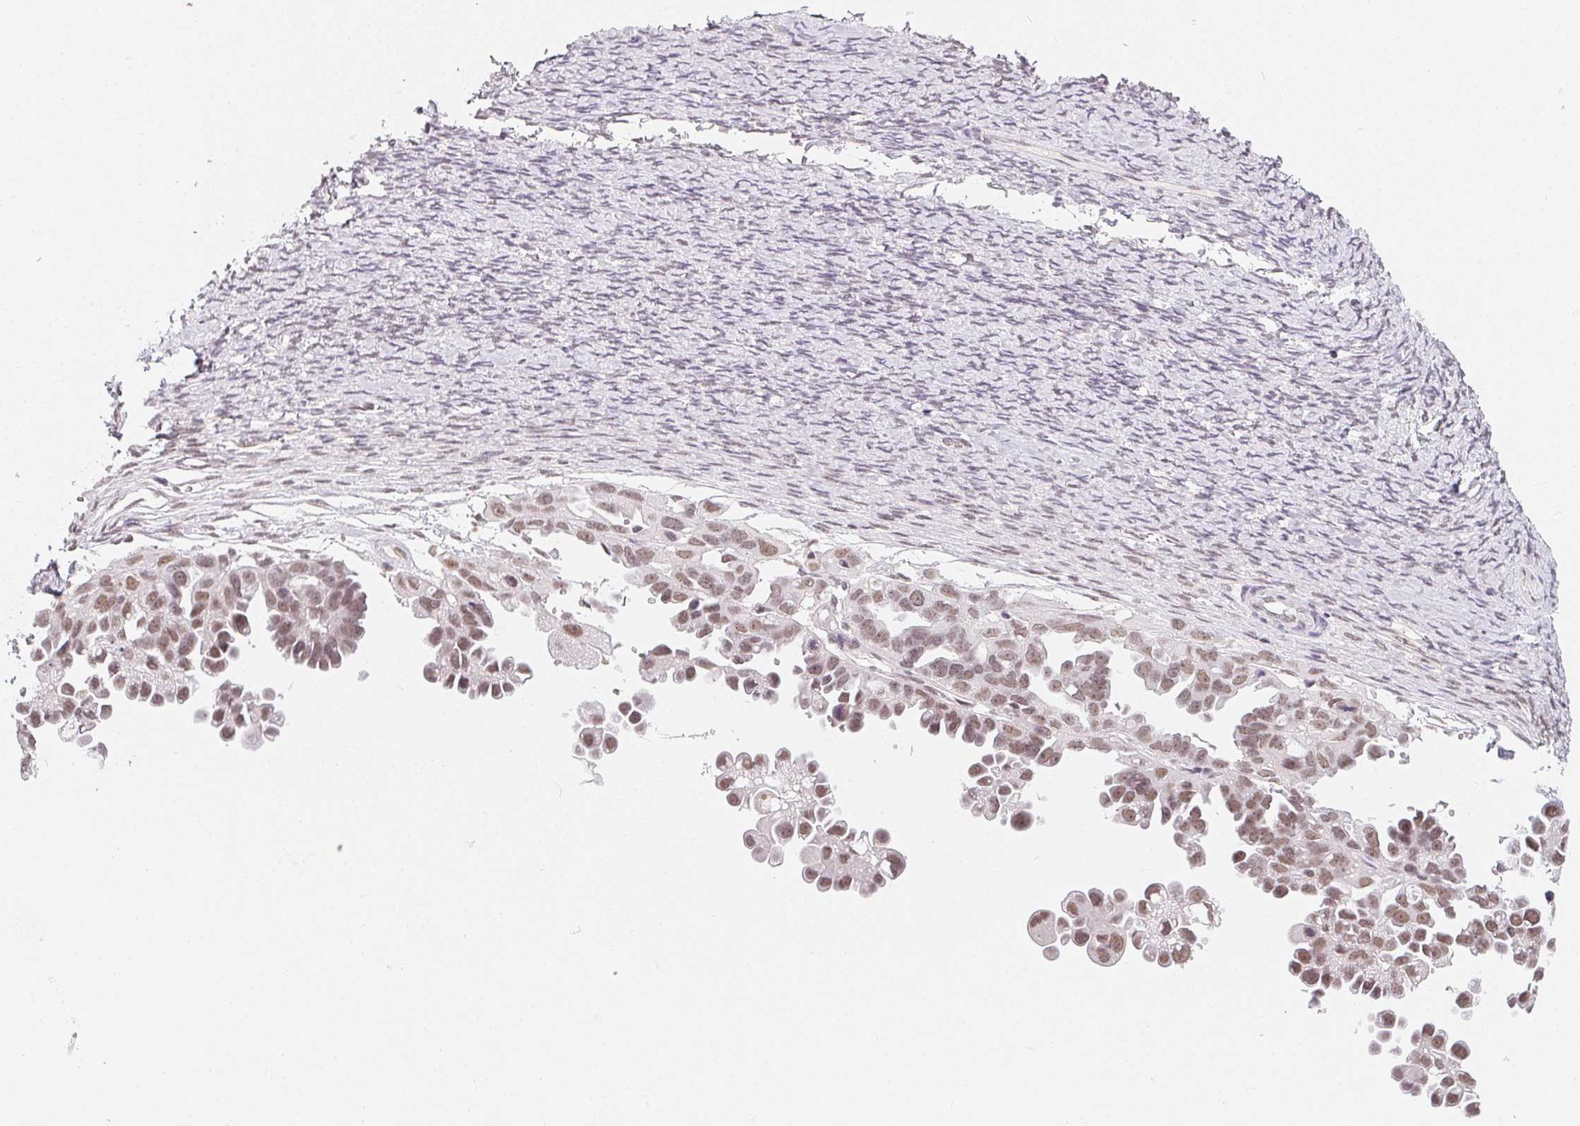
{"staining": {"intensity": "weak", "quantity": ">75%", "location": "nuclear"}, "tissue": "ovarian cancer", "cell_type": "Tumor cells", "image_type": "cancer", "snomed": [{"axis": "morphology", "description": "Cystadenocarcinoma, serous, NOS"}, {"axis": "topography", "description": "Ovary"}], "caption": "Human ovarian cancer (serous cystadenocarcinoma) stained for a protein (brown) displays weak nuclear positive expression in about >75% of tumor cells.", "gene": "NXF3", "patient": {"sex": "female", "age": 53}}